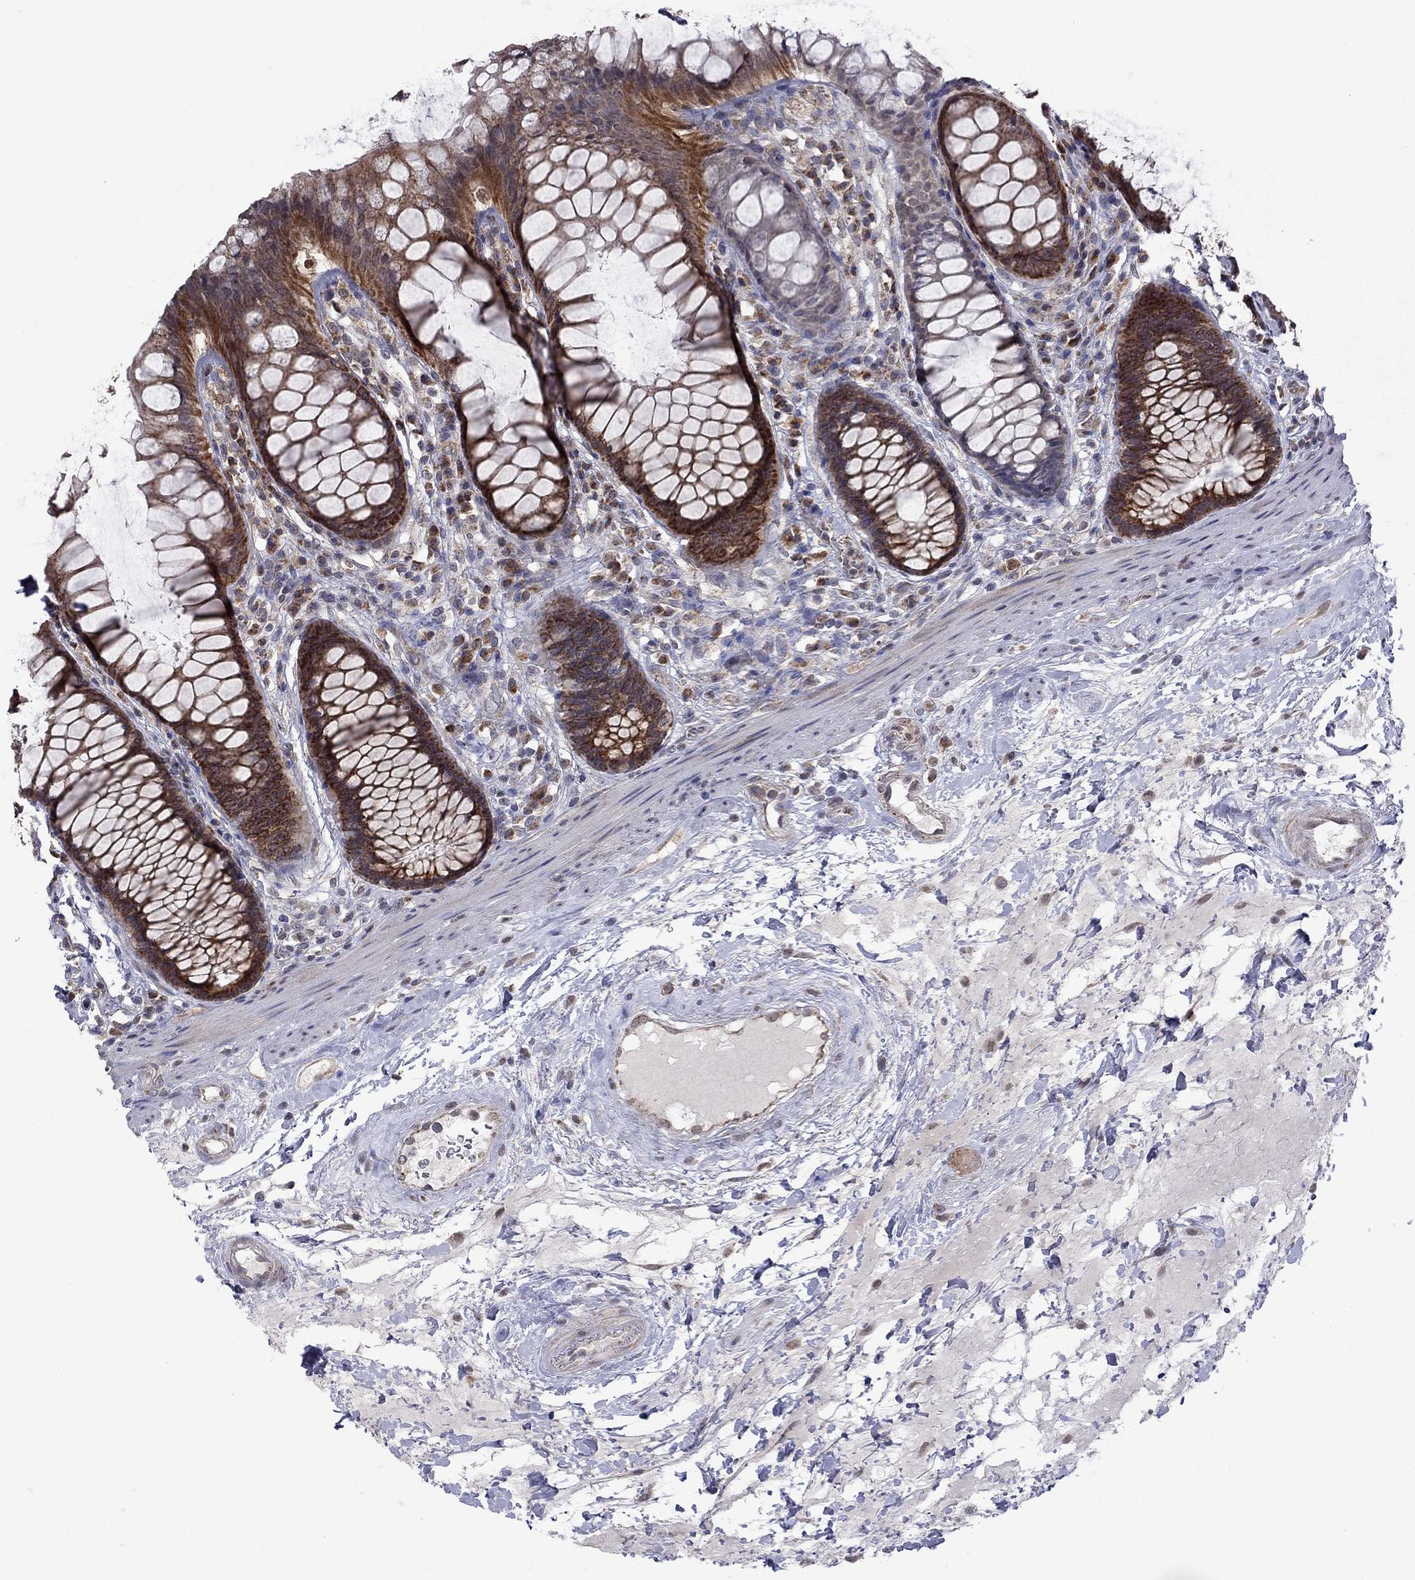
{"staining": {"intensity": "strong", "quantity": ">75%", "location": "cytoplasmic/membranous"}, "tissue": "rectum", "cell_type": "Glandular cells", "image_type": "normal", "snomed": [{"axis": "morphology", "description": "Normal tissue, NOS"}, {"axis": "topography", "description": "Rectum"}], "caption": "Immunohistochemical staining of normal human rectum reveals >75% levels of strong cytoplasmic/membranous protein positivity in approximately >75% of glandular cells. (DAB (3,3'-diaminobenzidine) IHC, brown staining for protein, blue staining for nuclei).", "gene": "NDUFB1", "patient": {"sex": "male", "age": 72}}